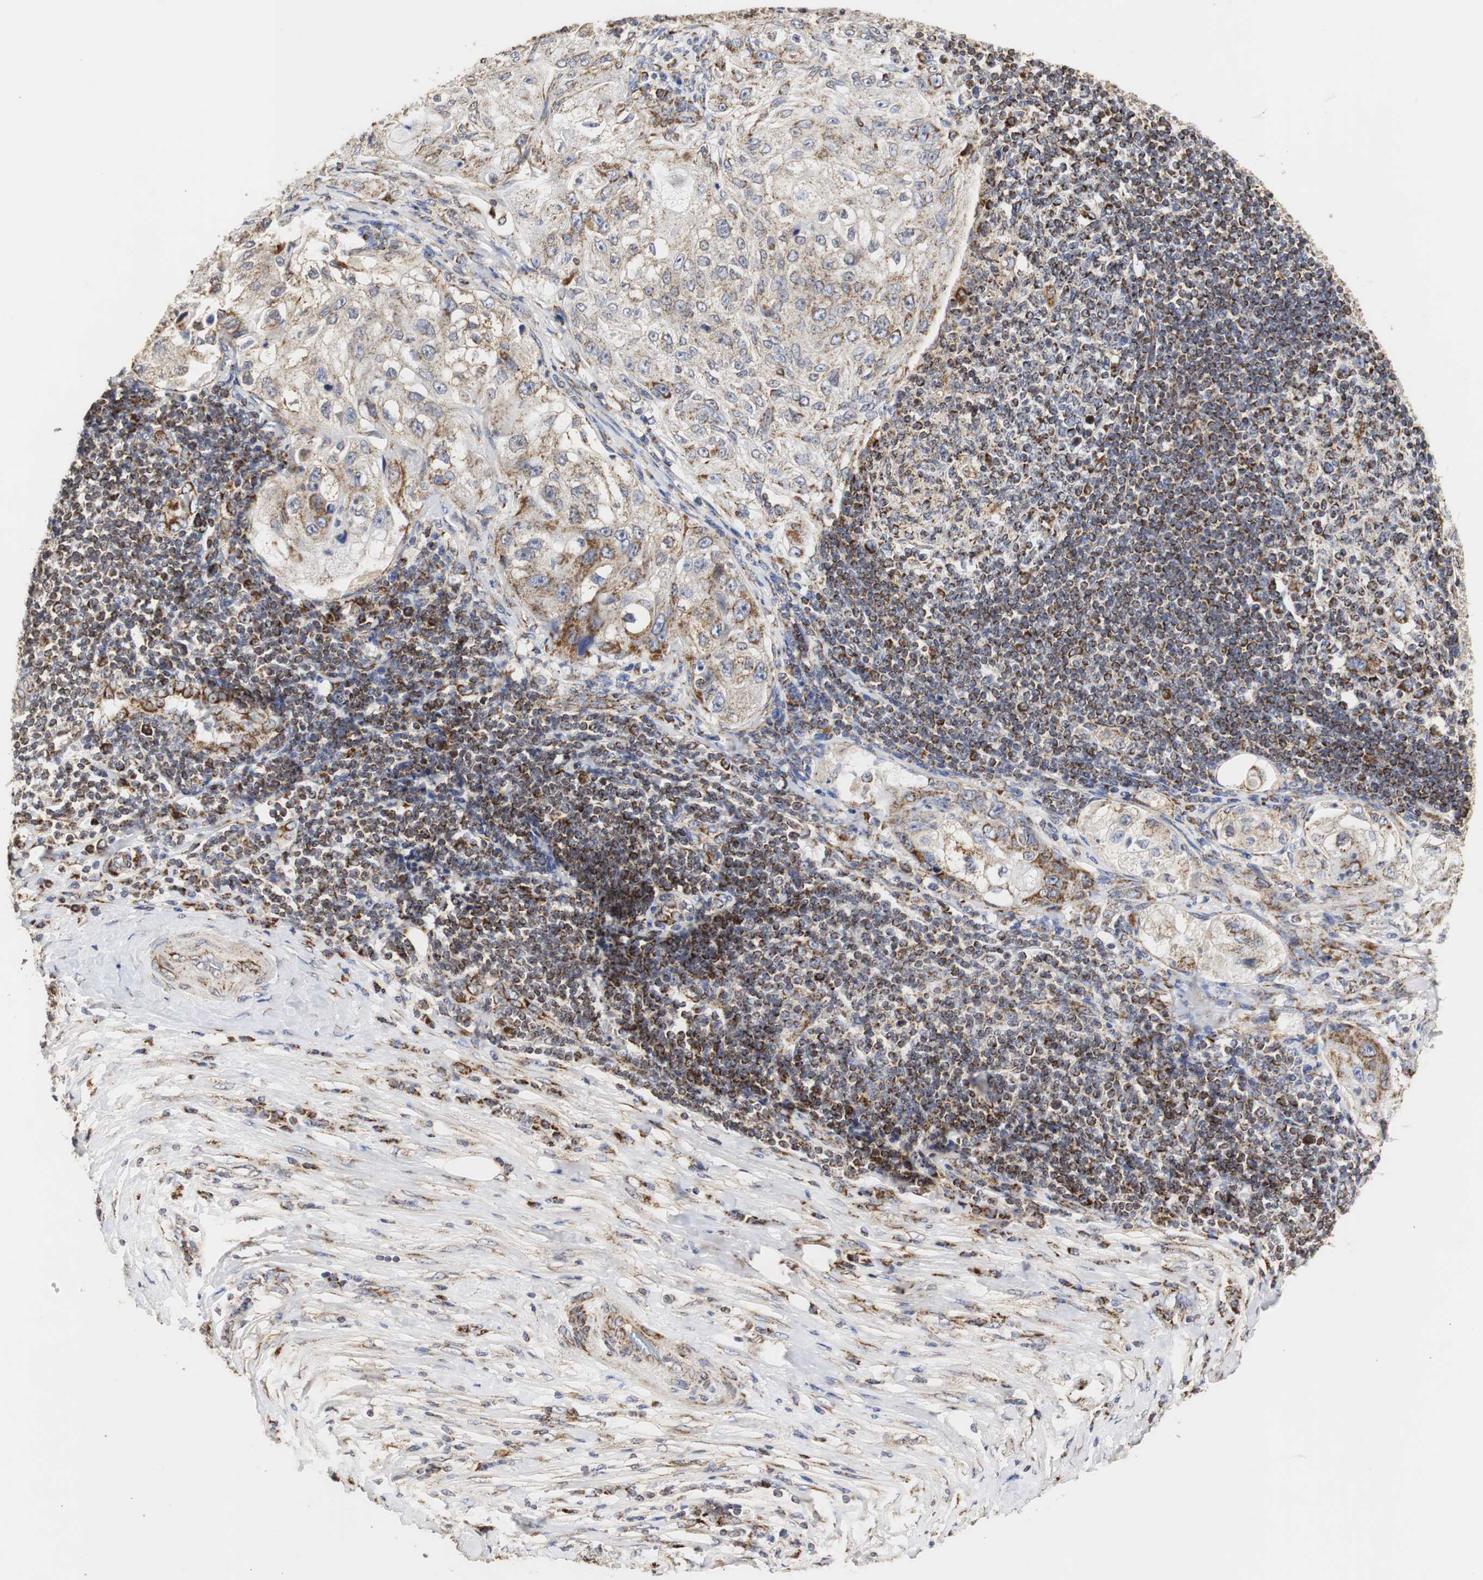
{"staining": {"intensity": "weak", "quantity": ">75%", "location": "cytoplasmic/membranous"}, "tissue": "lung cancer", "cell_type": "Tumor cells", "image_type": "cancer", "snomed": [{"axis": "morphology", "description": "Inflammation, NOS"}, {"axis": "morphology", "description": "Squamous cell carcinoma, NOS"}, {"axis": "topography", "description": "Lymph node"}, {"axis": "topography", "description": "Soft tissue"}, {"axis": "topography", "description": "Lung"}], "caption": "About >75% of tumor cells in squamous cell carcinoma (lung) show weak cytoplasmic/membranous protein positivity as visualized by brown immunohistochemical staining.", "gene": "HSD17B10", "patient": {"sex": "male", "age": 66}}